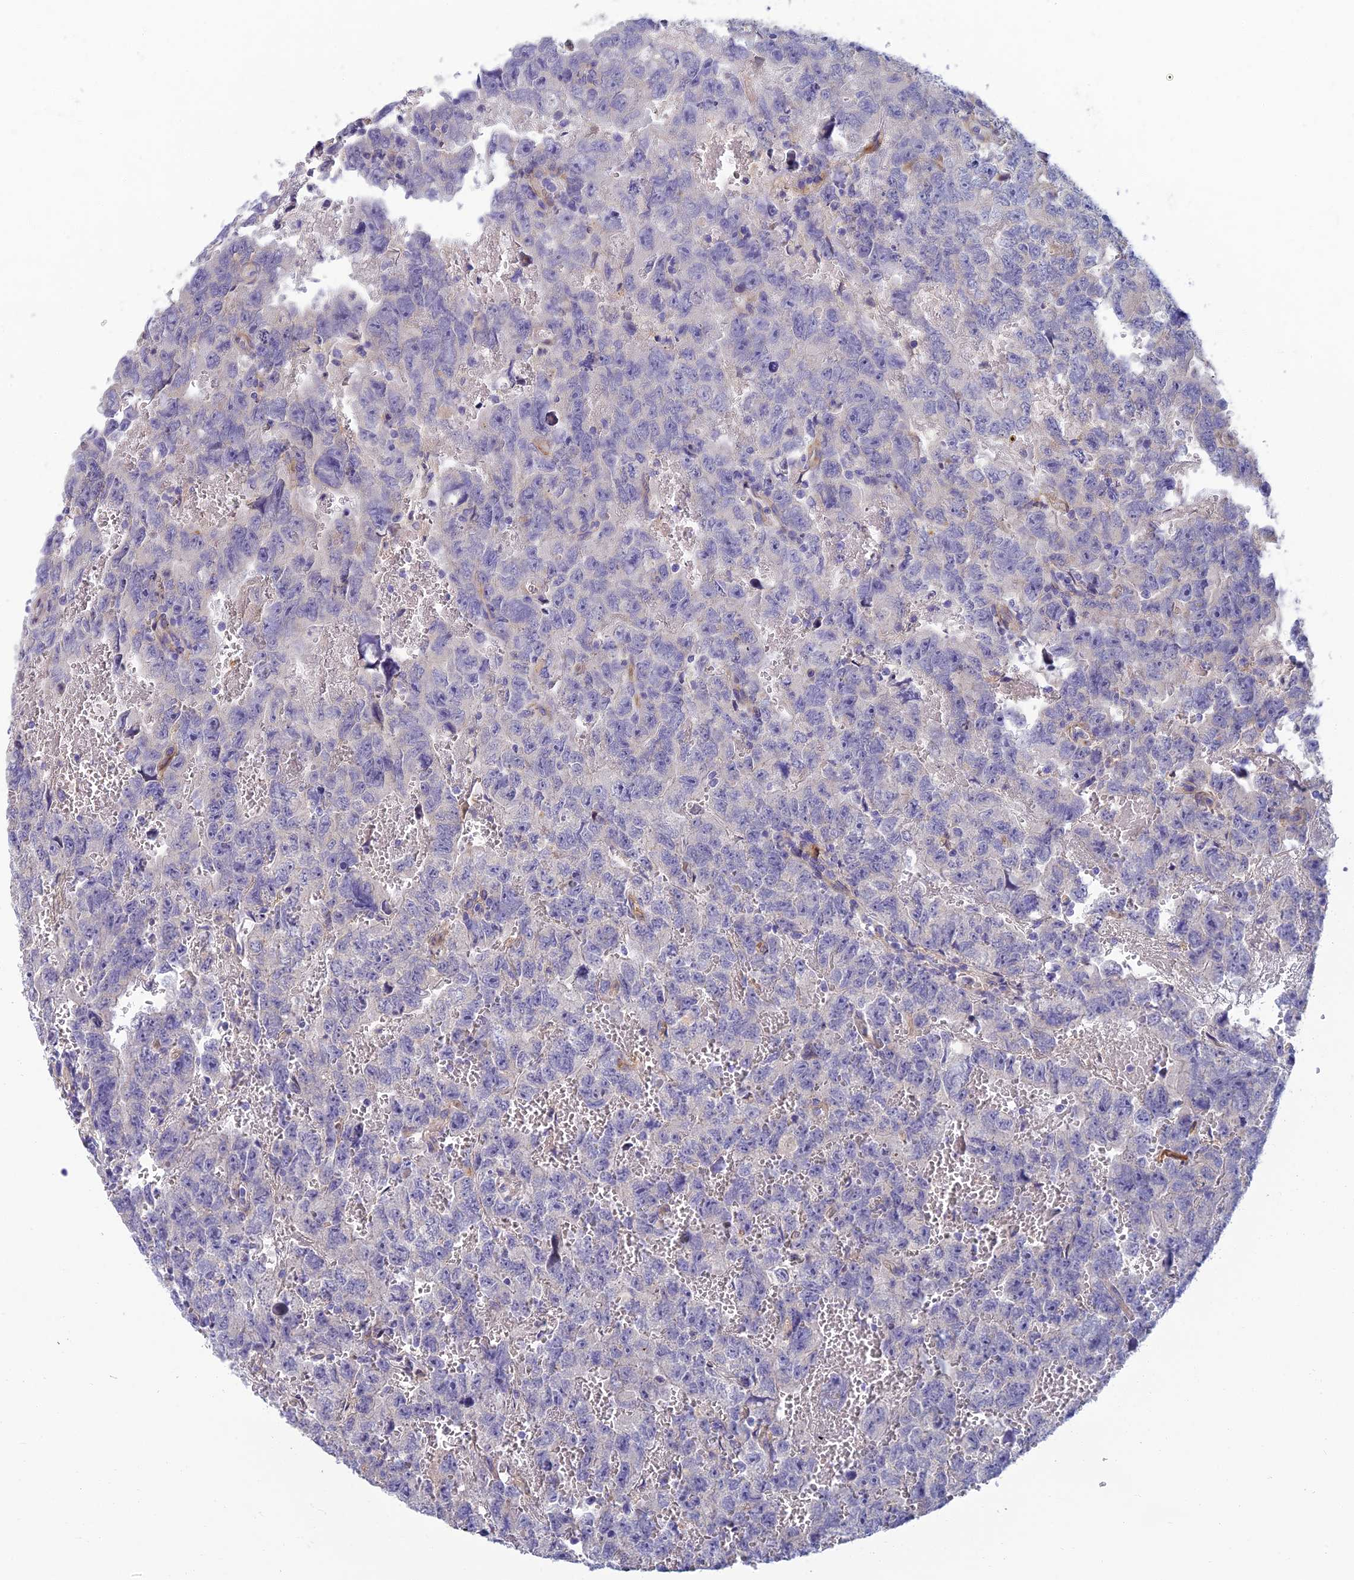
{"staining": {"intensity": "negative", "quantity": "none", "location": "none"}, "tissue": "testis cancer", "cell_type": "Tumor cells", "image_type": "cancer", "snomed": [{"axis": "morphology", "description": "Carcinoma, Embryonal, NOS"}, {"axis": "topography", "description": "Testis"}], "caption": "Histopathology image shows no protein staining in tumor cells of testis embryonal carcinoma tissue. (Stains: DAB immunohistochemistry with hematoxylin counter stain, Microscopy: brightfield microscopy at high magnification).", "gene": "NEURL1", "patient": {"sex": "male", "age": 45}}